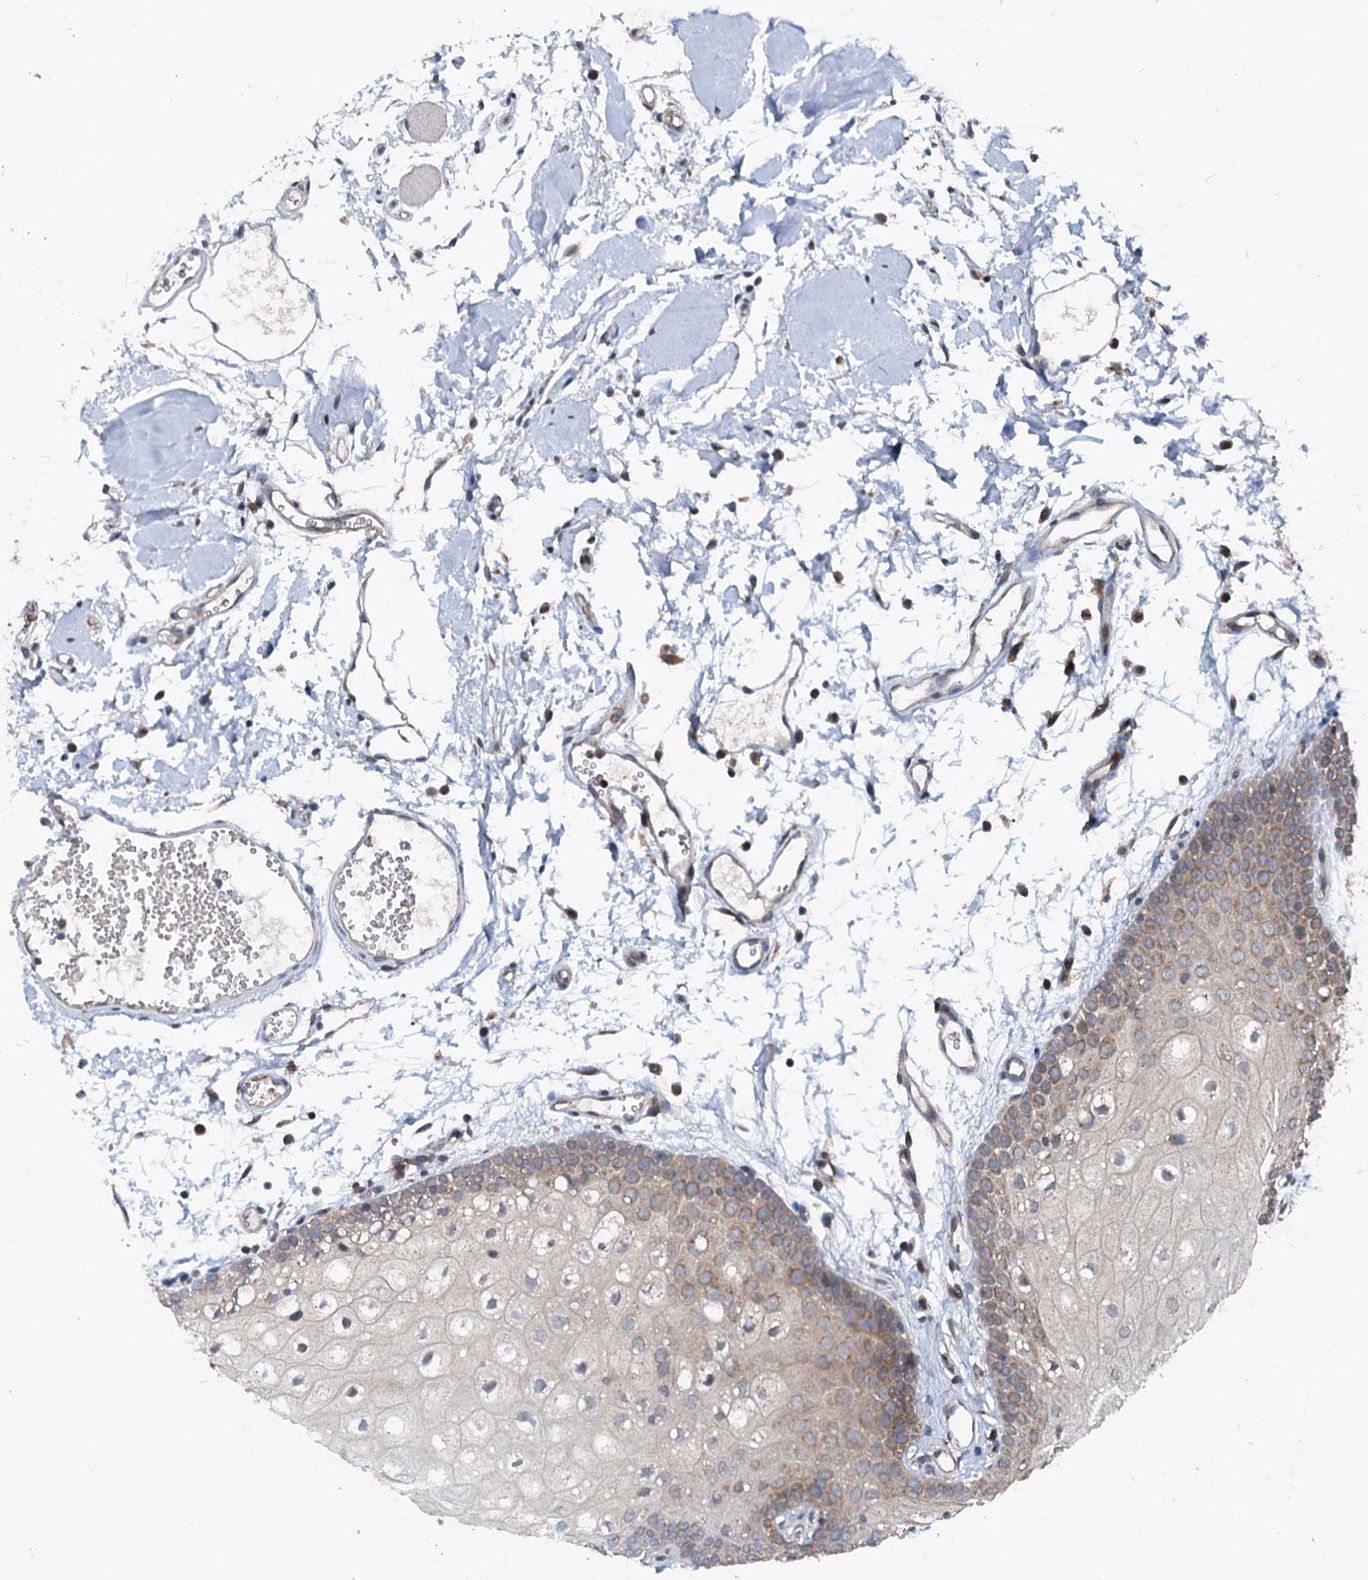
{"staining": {"intensity": "moderate", "quantity": "<25%", "location": "cytoplasmic/membranous"}, "tissue": "oral mucosa", "cell_type": "Squamous epithelial cells", "image_type": "normal", "snomed": [{"axis": "morphology", "description": "Normal tissue, NOS"}, {"axis": "topography", "description": "Oral tissue"}, {"axis": "topography", "description": "Tounge, NOS"}], "caption": "A histopathology image of oral mucosa stained for a protein displays moderate cytoplasmic/membranous brown staining in squamous epithelial cells.", "gene": "N4BP2L2", "patient": {"sex": "female", "age": 73}}